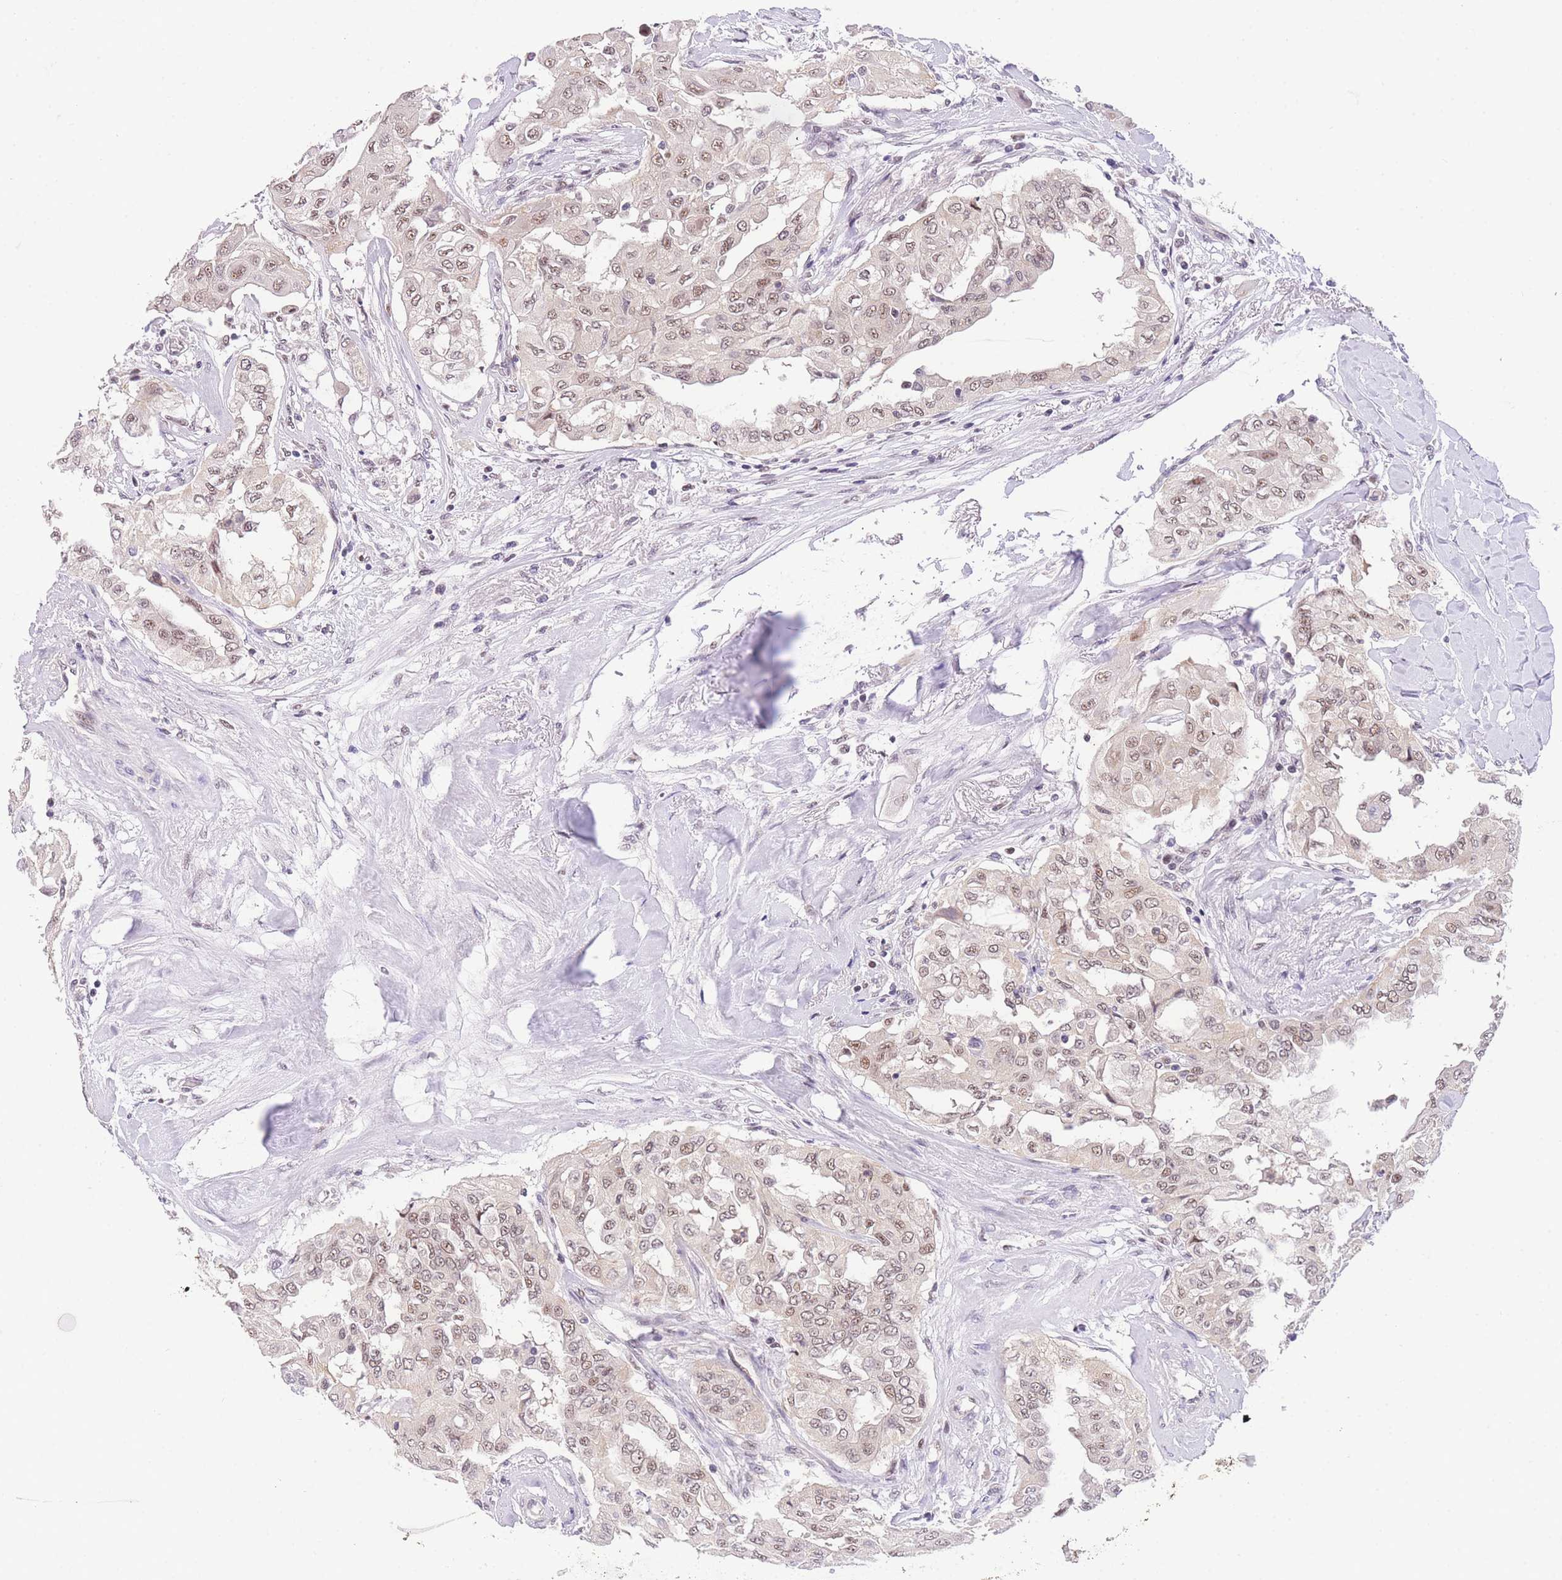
{"staining": {"intensity": "weak", "quantity": ">75%", "location": "nuclear"}, "tissue": "thyroid cancer", "cell_type": "Tumor cells", "image_type": "cancer", "snomed": [{"axis": "morphology", "description": "Papillary adenocarcinoma, NOS"}, {"axis": "topography", "description": "Thyroid gland"}], "caption": "Tumor cells demonstrate weak nuclear positivity in approximately >75% of cells in thyroid cancer (papillary adenocarcinoma).", "gene": "SLC35F2", "patient": {"sex": "female", "age": 59}}